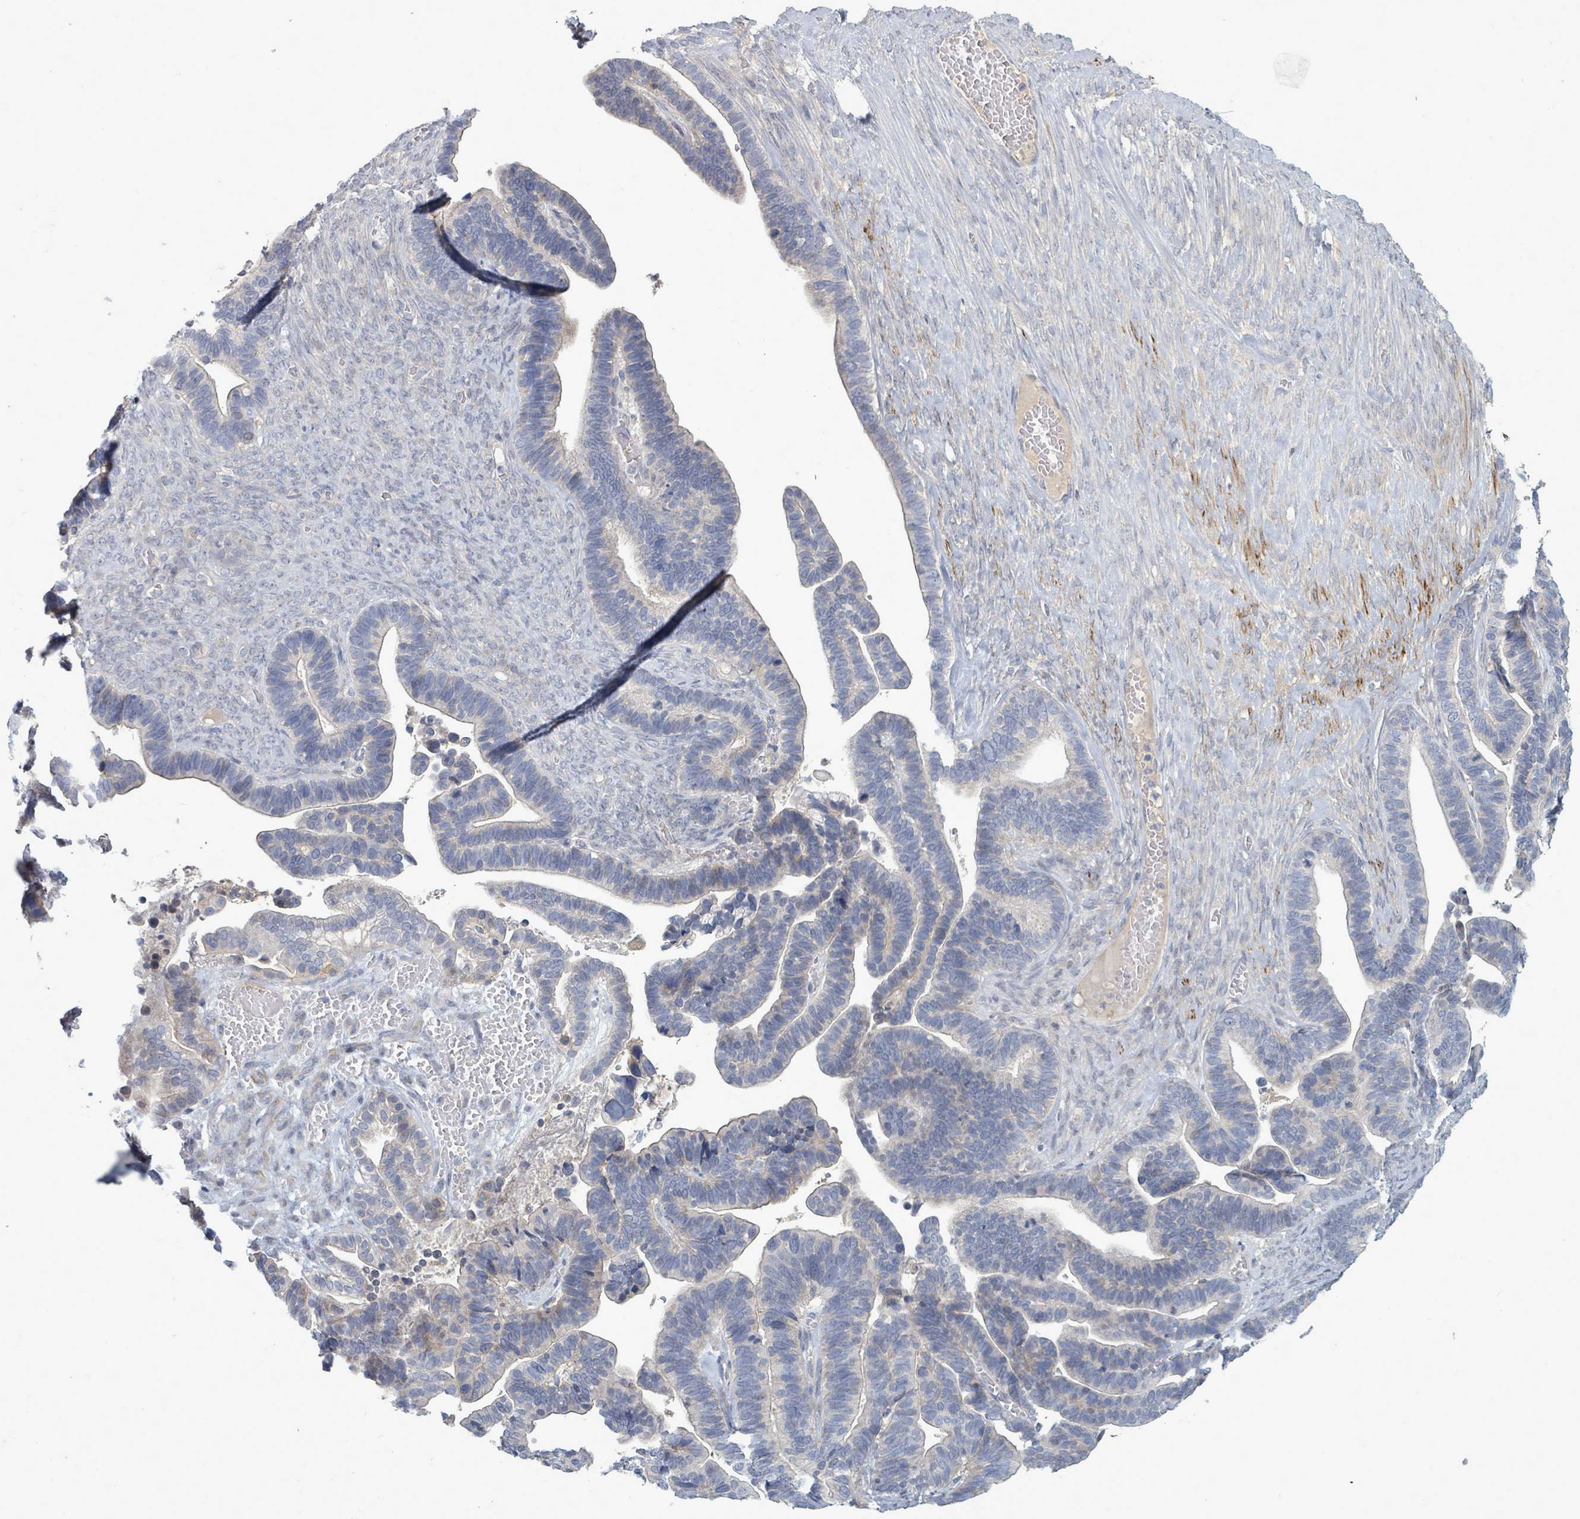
{"staining": {"intensity": "weak", "quantity": "<25%", "location": "cytoplasmic/membranous"}, "tissue": "ovarian cancer", "cell_type": "Tumor cells", "image_type": "cancer", "snomed": [{"axis": "morphology", "description": "Cystadenocarcinoma, serous, NOS"}, {"axis": "topography", "description": "Ovary"}], "caption": "Human ovarian cancer (serous cystadenocarcinoma) stained for a protein using immunohistochemistry reveals no expression in tumor cells.", "gene": "ARGFX", "patient": {"sex": "female", "age": 56}}